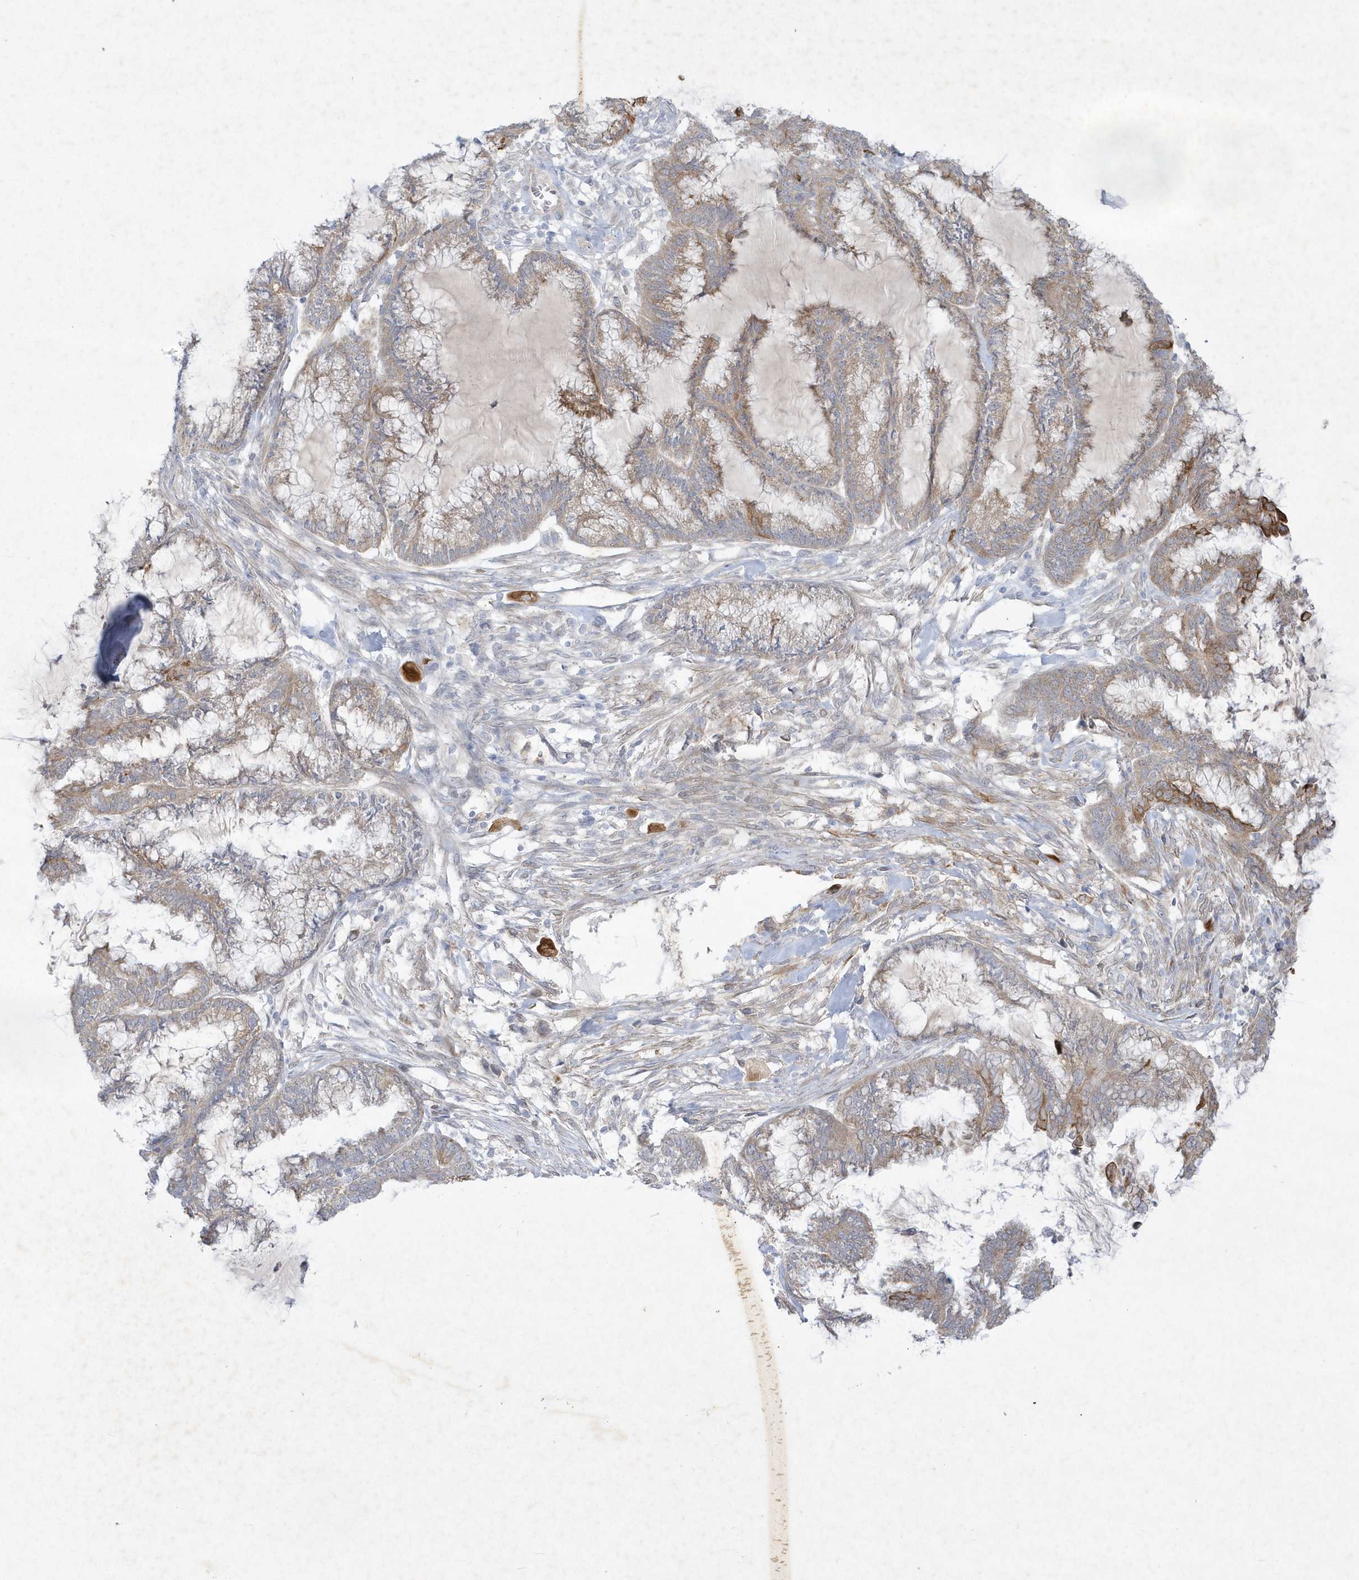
{"staining": {"intensity": "moderate", "quantity": "25%-75%", "location": "cytoplasmic/membranous"}, "tissue": "endometrial cancer", "cell_type": "Tumor cells", "image_type": "cancer", "snomed": [{"axis": "morphology", "description": "Adenocarcinoma, NOS"}, {"axis": "topography", "description": "Endometrium"}], "caption": "Immunohistochemistry (DAB) staining of human adenocarcinoma (endometrial) exhibits moderate cytoplasmic/membranous protein staining in approximately 25%-75% of tumor cells. (Brightfield microscopy of DAB IHC at high magnification).", "gene": "LARS1", "patient": {"sex": "female", "age": 86}}